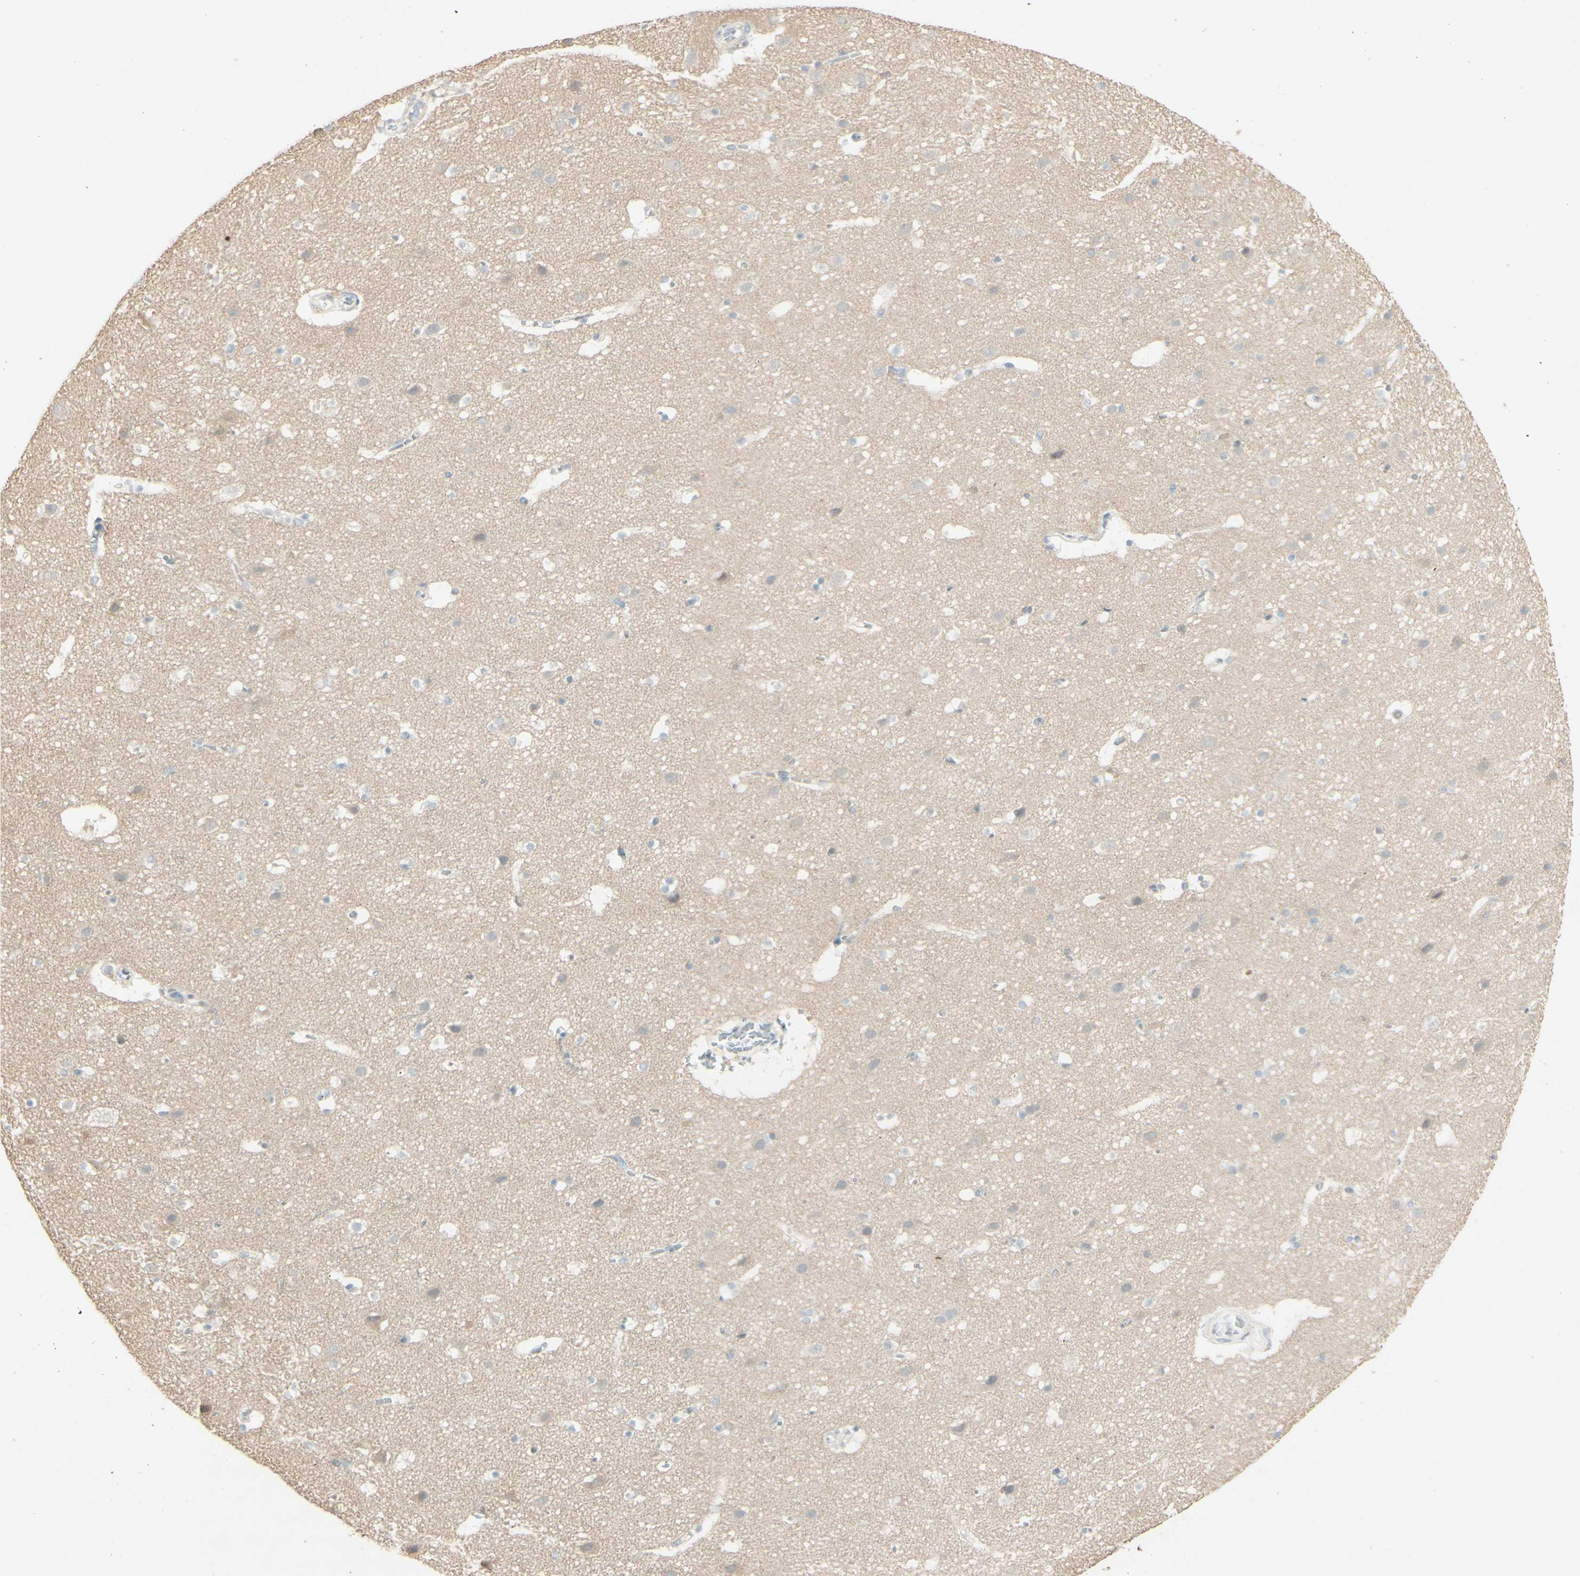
{"staining": {"intensity": "negative", "quantity": "none", "location": "none"}, "tissue": "cerebral cortex", "cell_type": "Endothelial cells", "image_type": "normal", "snomed": [{"axis": "morphology", "description": "Normal tissue, NOS"}, {"axis": "topography", "description": "Cerebral cortex"}], "caption": "Endothelial cells show no significant expression in unremarkable cerebral cortex. The staining is performed using DAB brown chromogen with nuclei counter-stained in using hematoxylin.", "gene": "ATP6V1B1", "patient": {"sex": "male", "age": 45}}